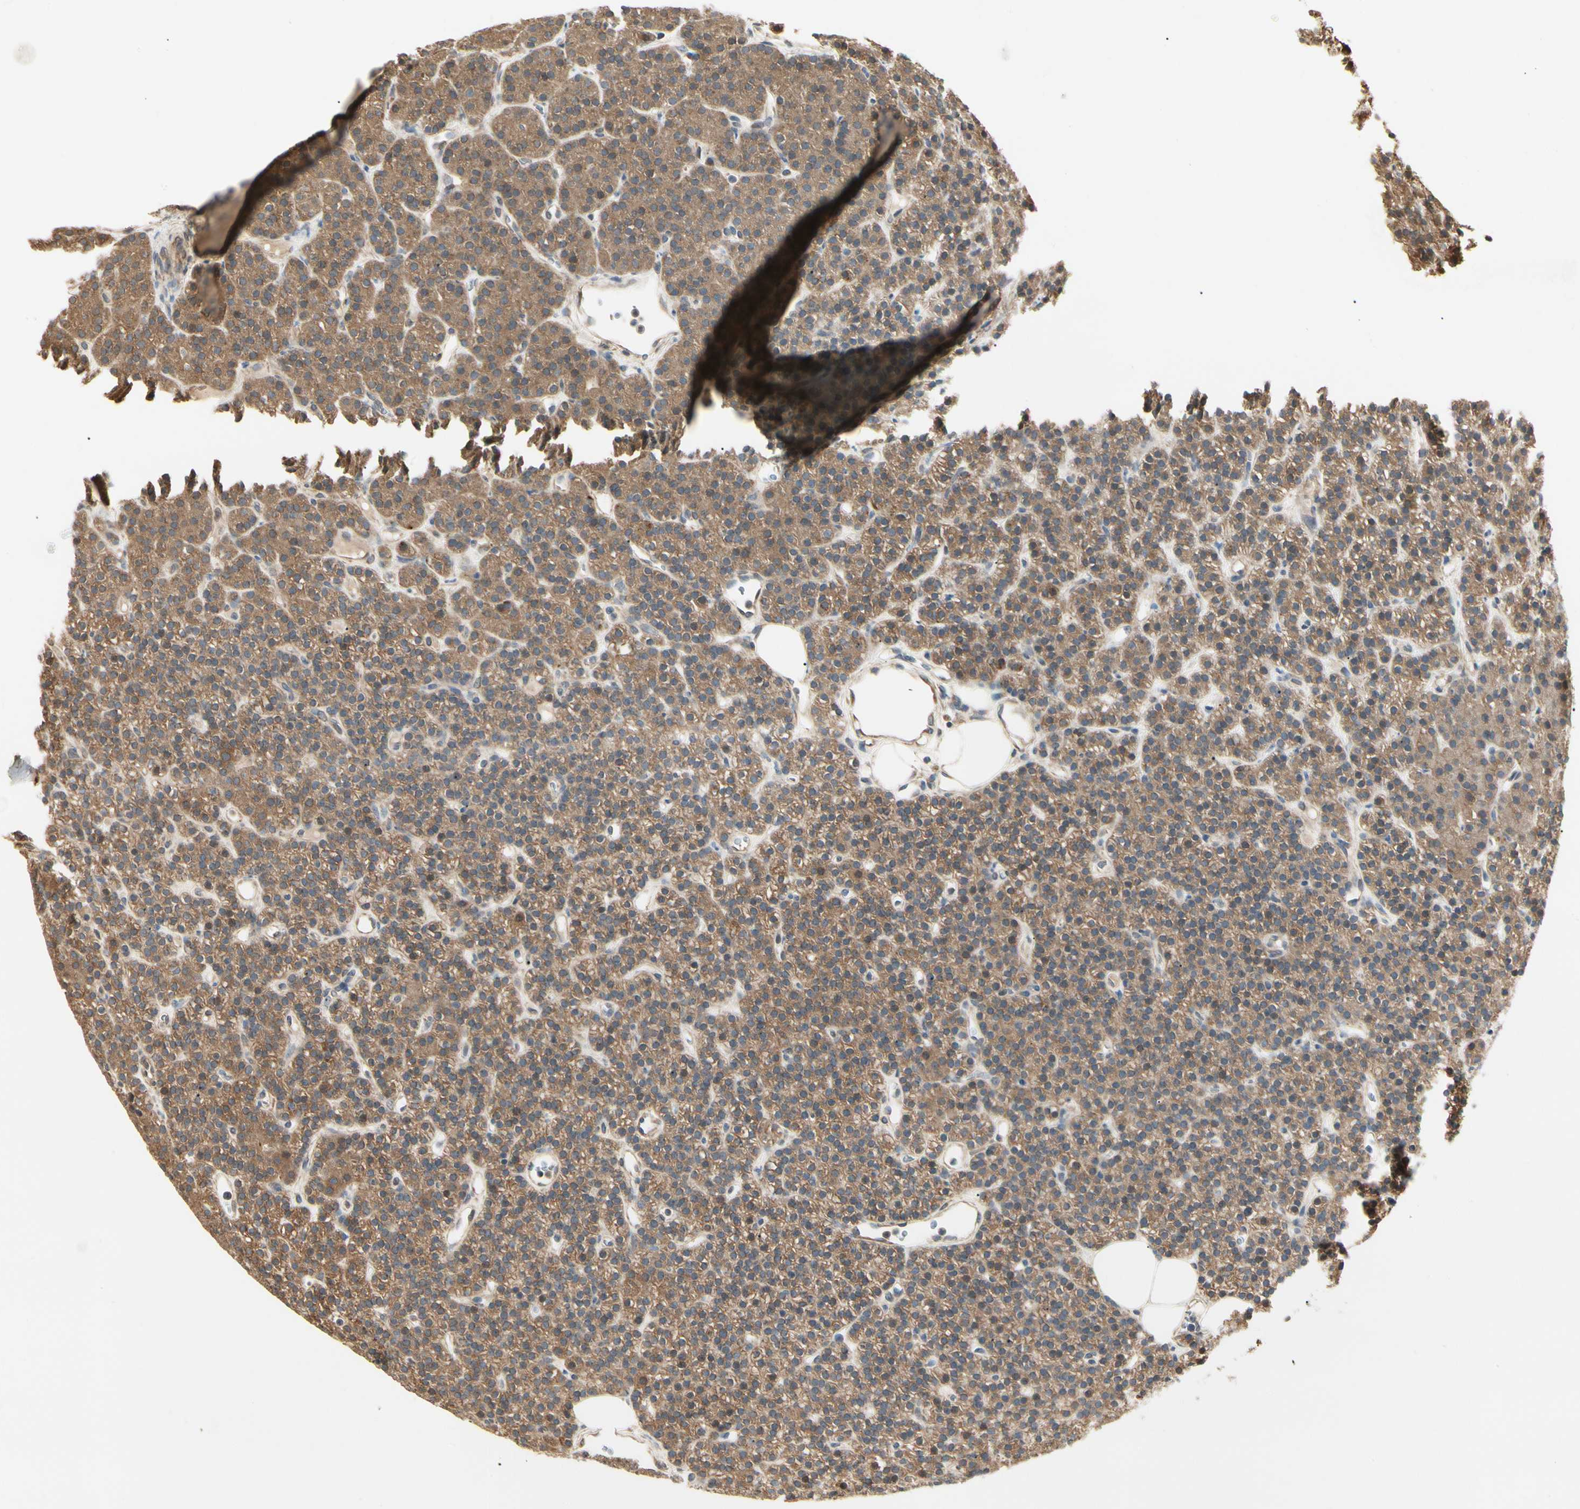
{"staining": {"intensity": "moderate", "quantity": ">75%", "location": "cytoplasmic/membranous"}, "tissue": "parathyroid gland", "cell_type": "Glandular cells", "image_type": "normal", "snomed": [{"axis": "morphology", "description": "Normal tissue, NOS"}, {"axis": "morphology", "description": "Hyperplasia, NOS"}, {"axis": "topography", "description": "Parathyroid gland"}], "caption": "The histopathology image reveals staining of normal parathyroid gland, revealing moderate cytoplasmic/membranous protein positivity (brown color) within glandular cells.", "gene": "IRAG1", "patient": {"sex": "male", "age": 44}}